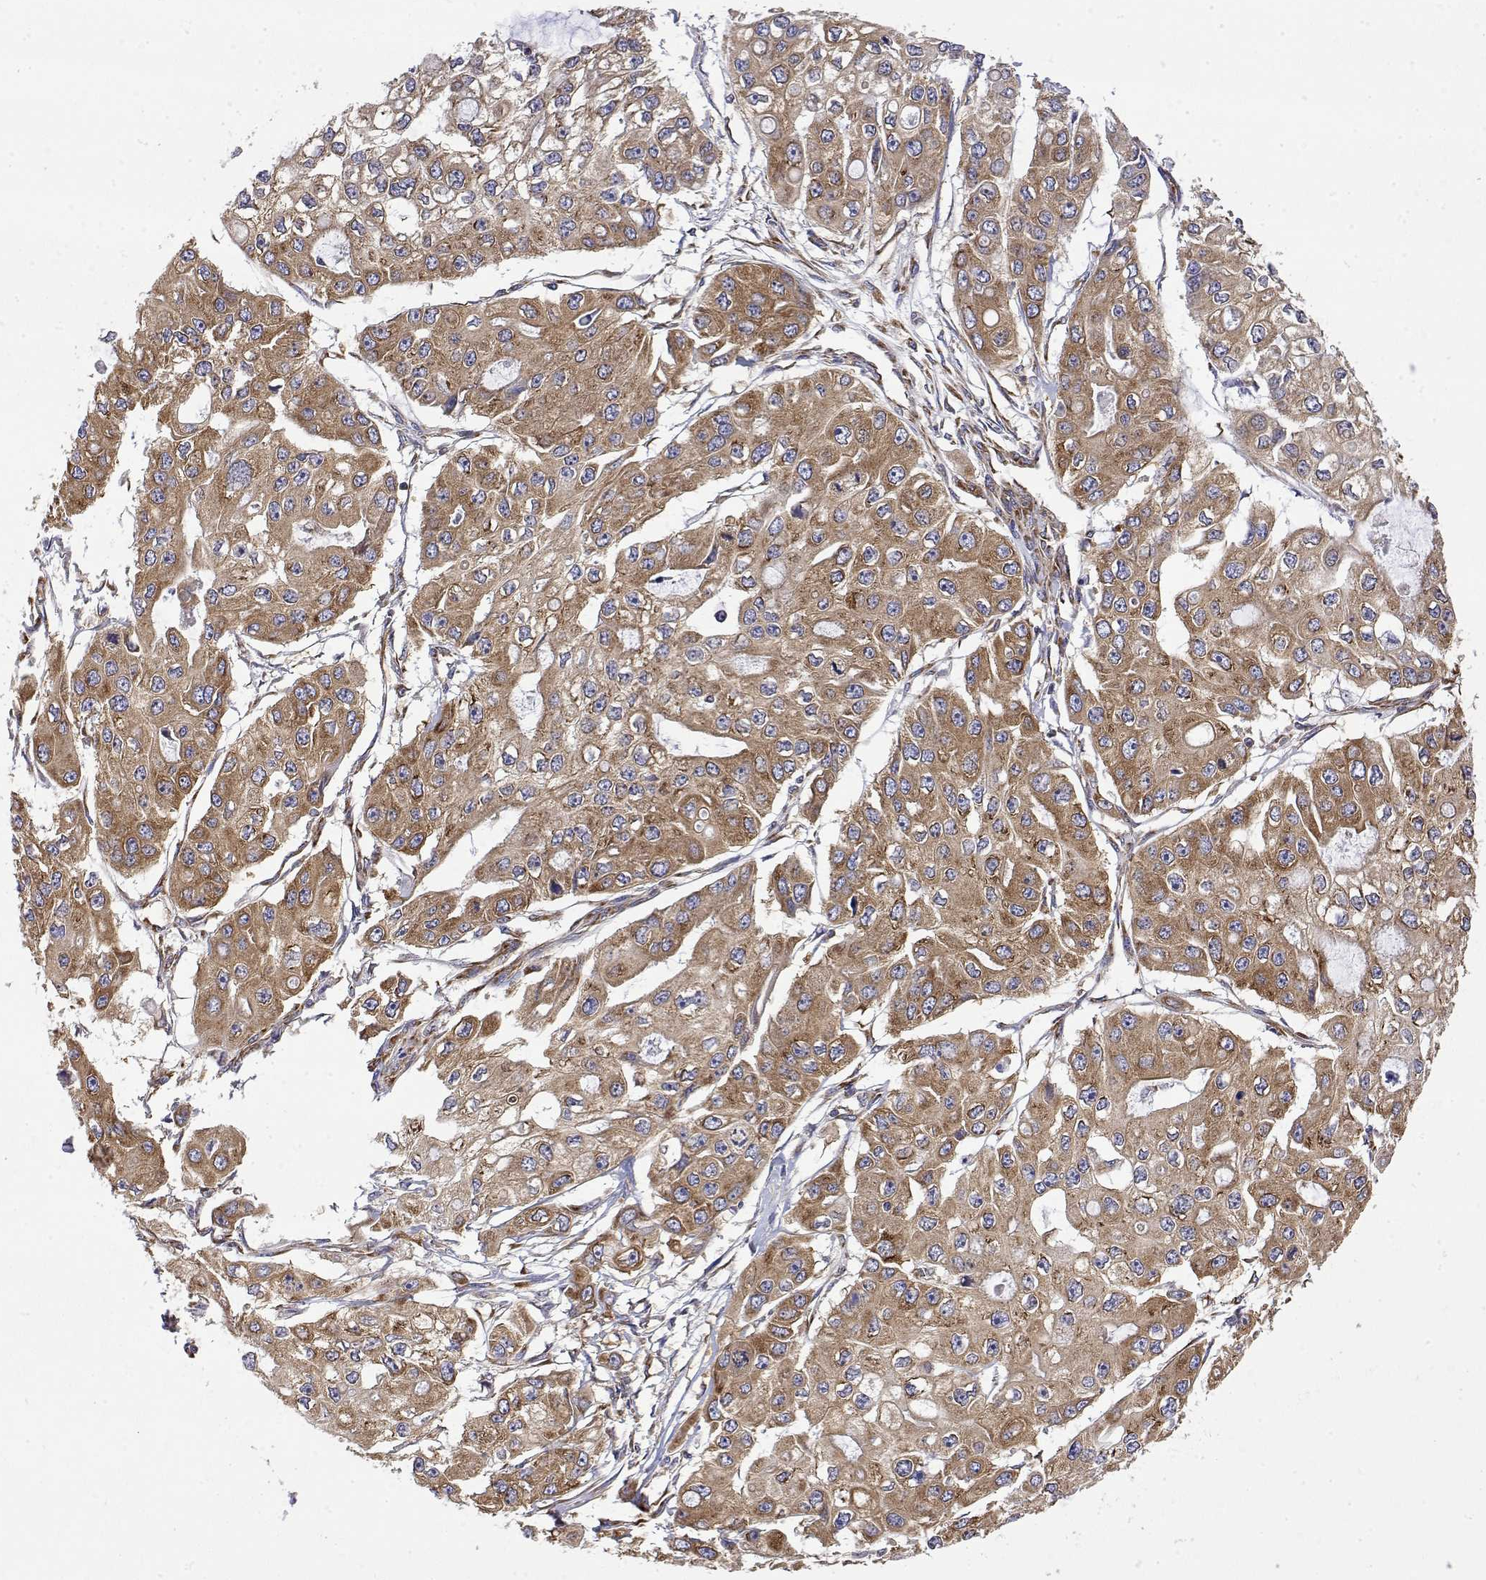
{"staining": {"intensity": "moderate", "quantity": "25%-75%", "location": "cytoplasmic/membranous"}, "tissue": "ovarian cancer", "cell_type": "Tumor cells", "image_type": "cancer", "snomed": [{"axis": "morphology", "description": "Cystadenocarcinoma, serous, NOS"}, {"axis": "topography", "description": "Ovary"}], "caption": "Moderate cytoplasmic/membranous protein positivity is identified in about 25%-75% of tumor cells in ovarian cancer. (Brightfield microscopy of DAB IHC at high magnification).", "gene": "EEF1G", "patient": {"sex": "female", "age": 56}}